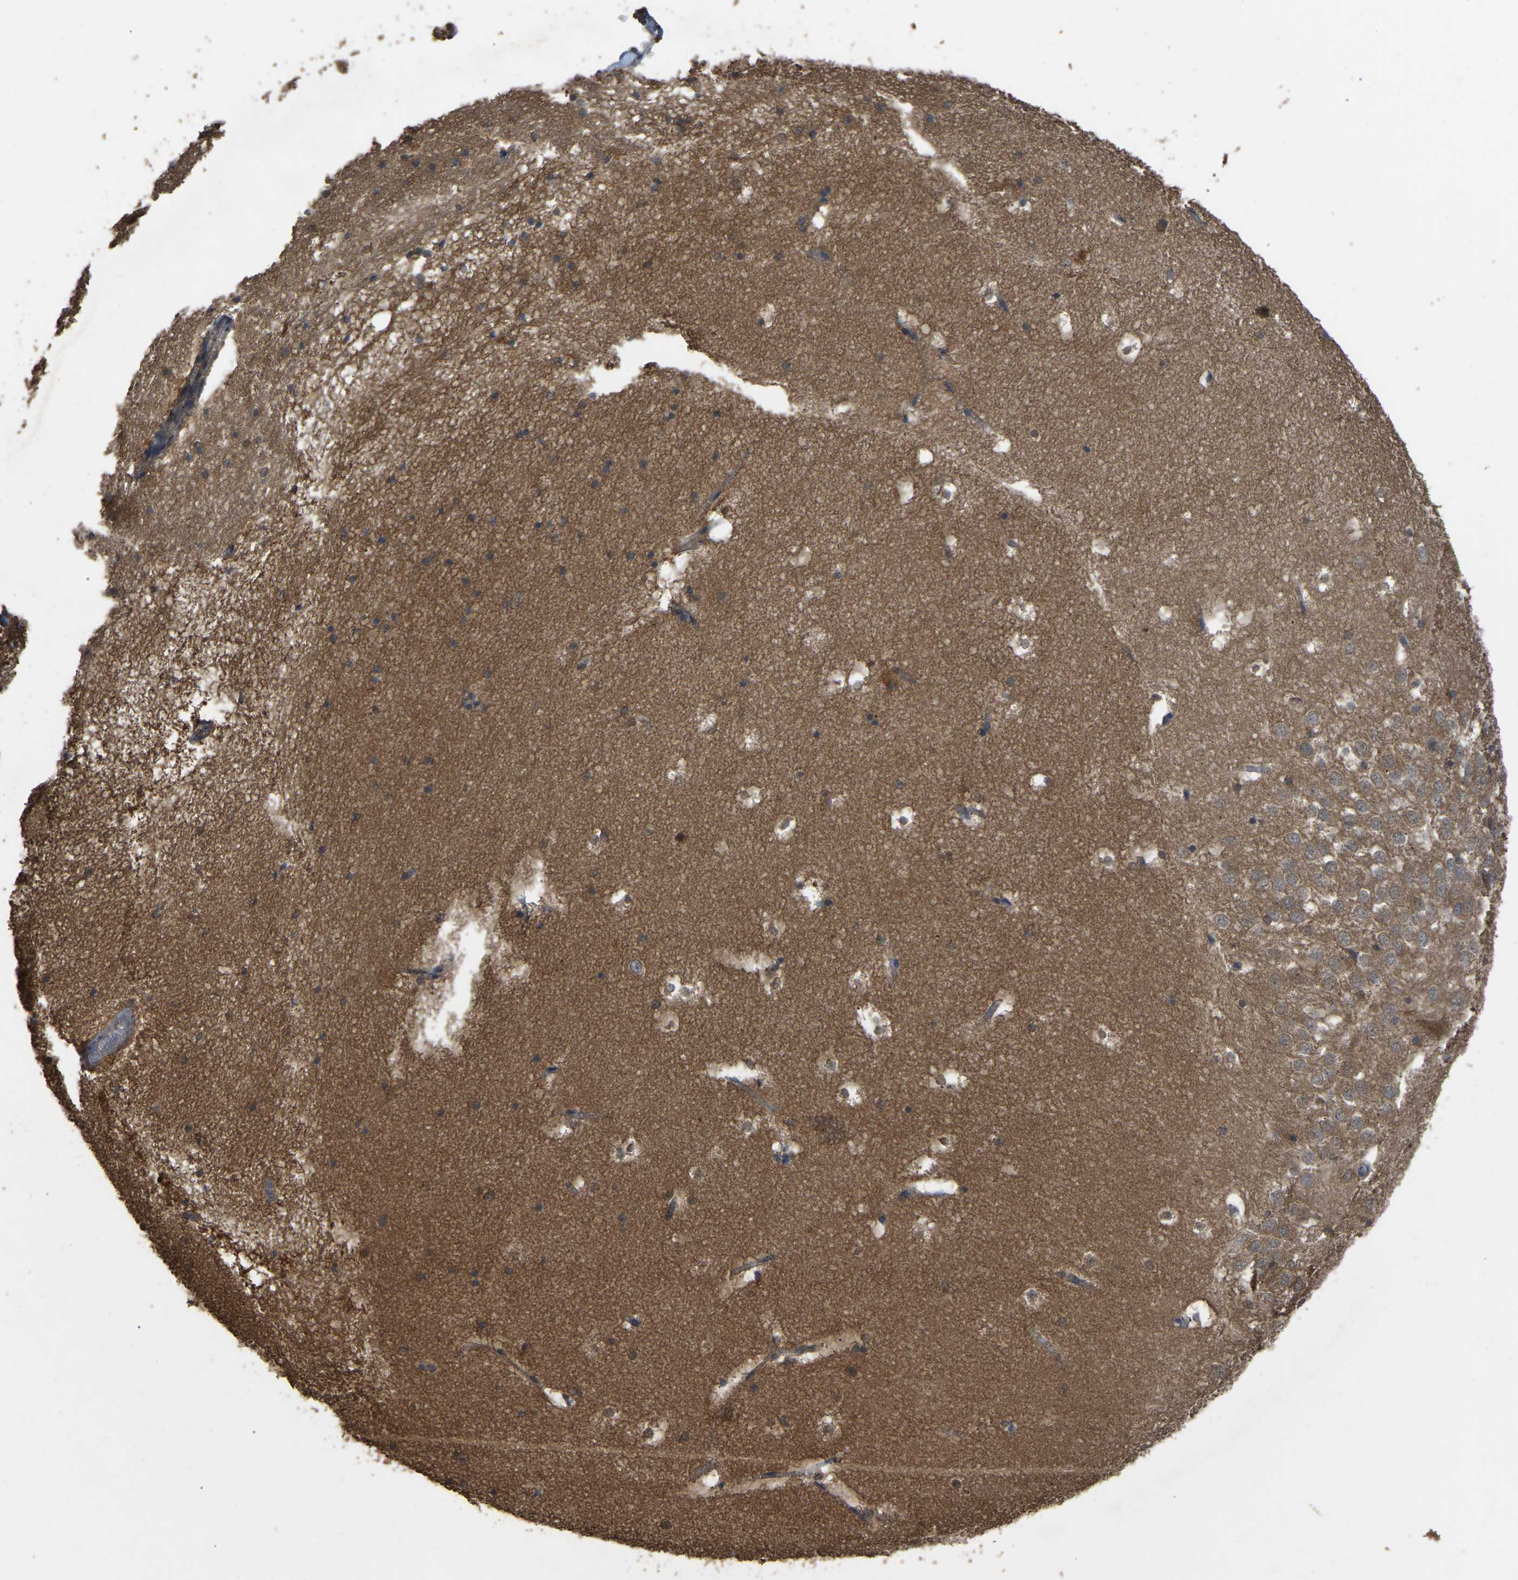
{"staining": {"intensity": "negative", "quantity": "none", "location": "none"}, "tissue": "hippocampus", "cell_type": "Glial cells", "image_type": "normal", "snomed": [{"axis": "morphology", "description": "Normal tissue, NOS"}, {"axis": "topography", "description": "Hippocampus"}], "caption": "This is an immunohistochemistry image of benign human hippocampus. There is no staining in glial cells.", "gene": "FHIT", "patient": {"sex": "male", "age": 45}}